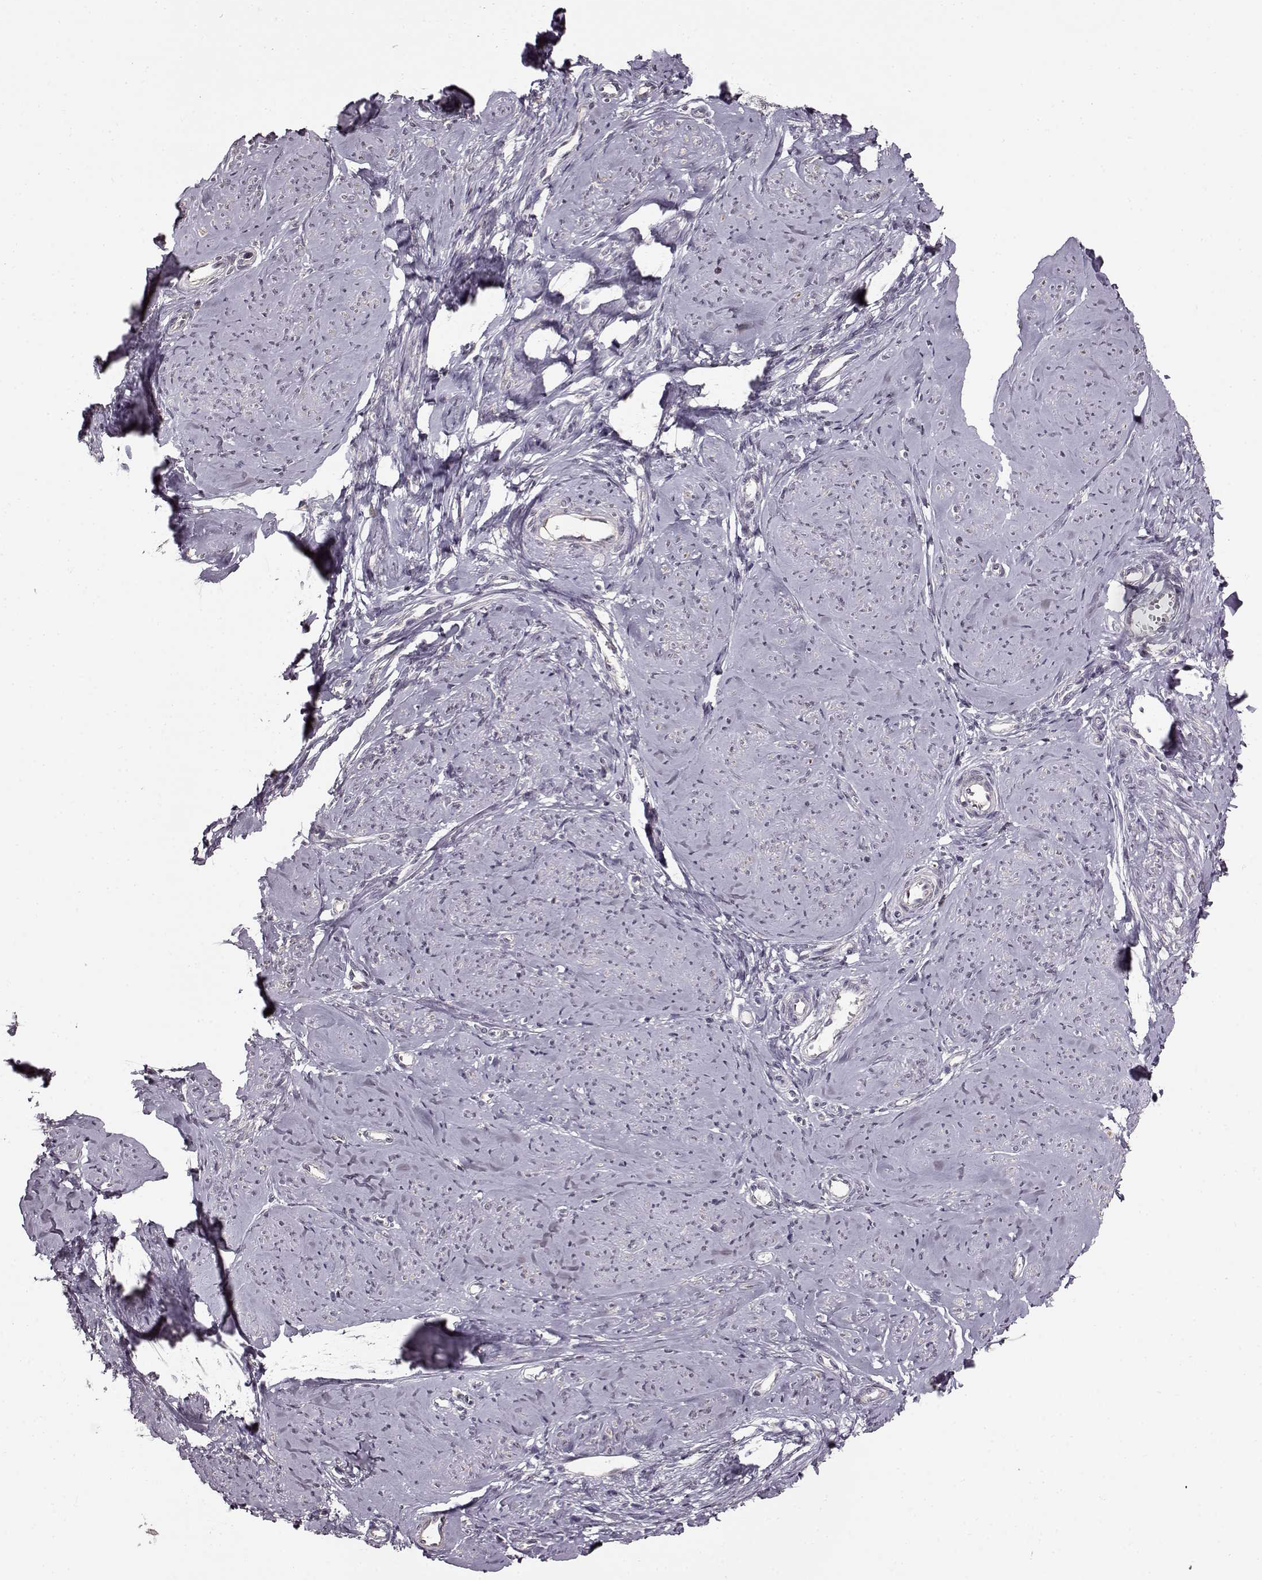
{"staining": {"intensity": "moderate", "quantity": "<25%", "location": "nuclear"}, "tissue": "smooth muscle", "cell_type": "Smooth muscle cells", "image_type": "normal", "snomed": [{"axis": "morphology", "description": "Normal tissue, NOS"}, {"axis": "topography", "description": "Smooth muscle"}], "caption": "Protein staining displays moderate nuclear staining in about <25% of smooth muscle cells in normal smooth muscle.", "gene": "FSHB", "patient": {"sex": "female", "age": 48}}